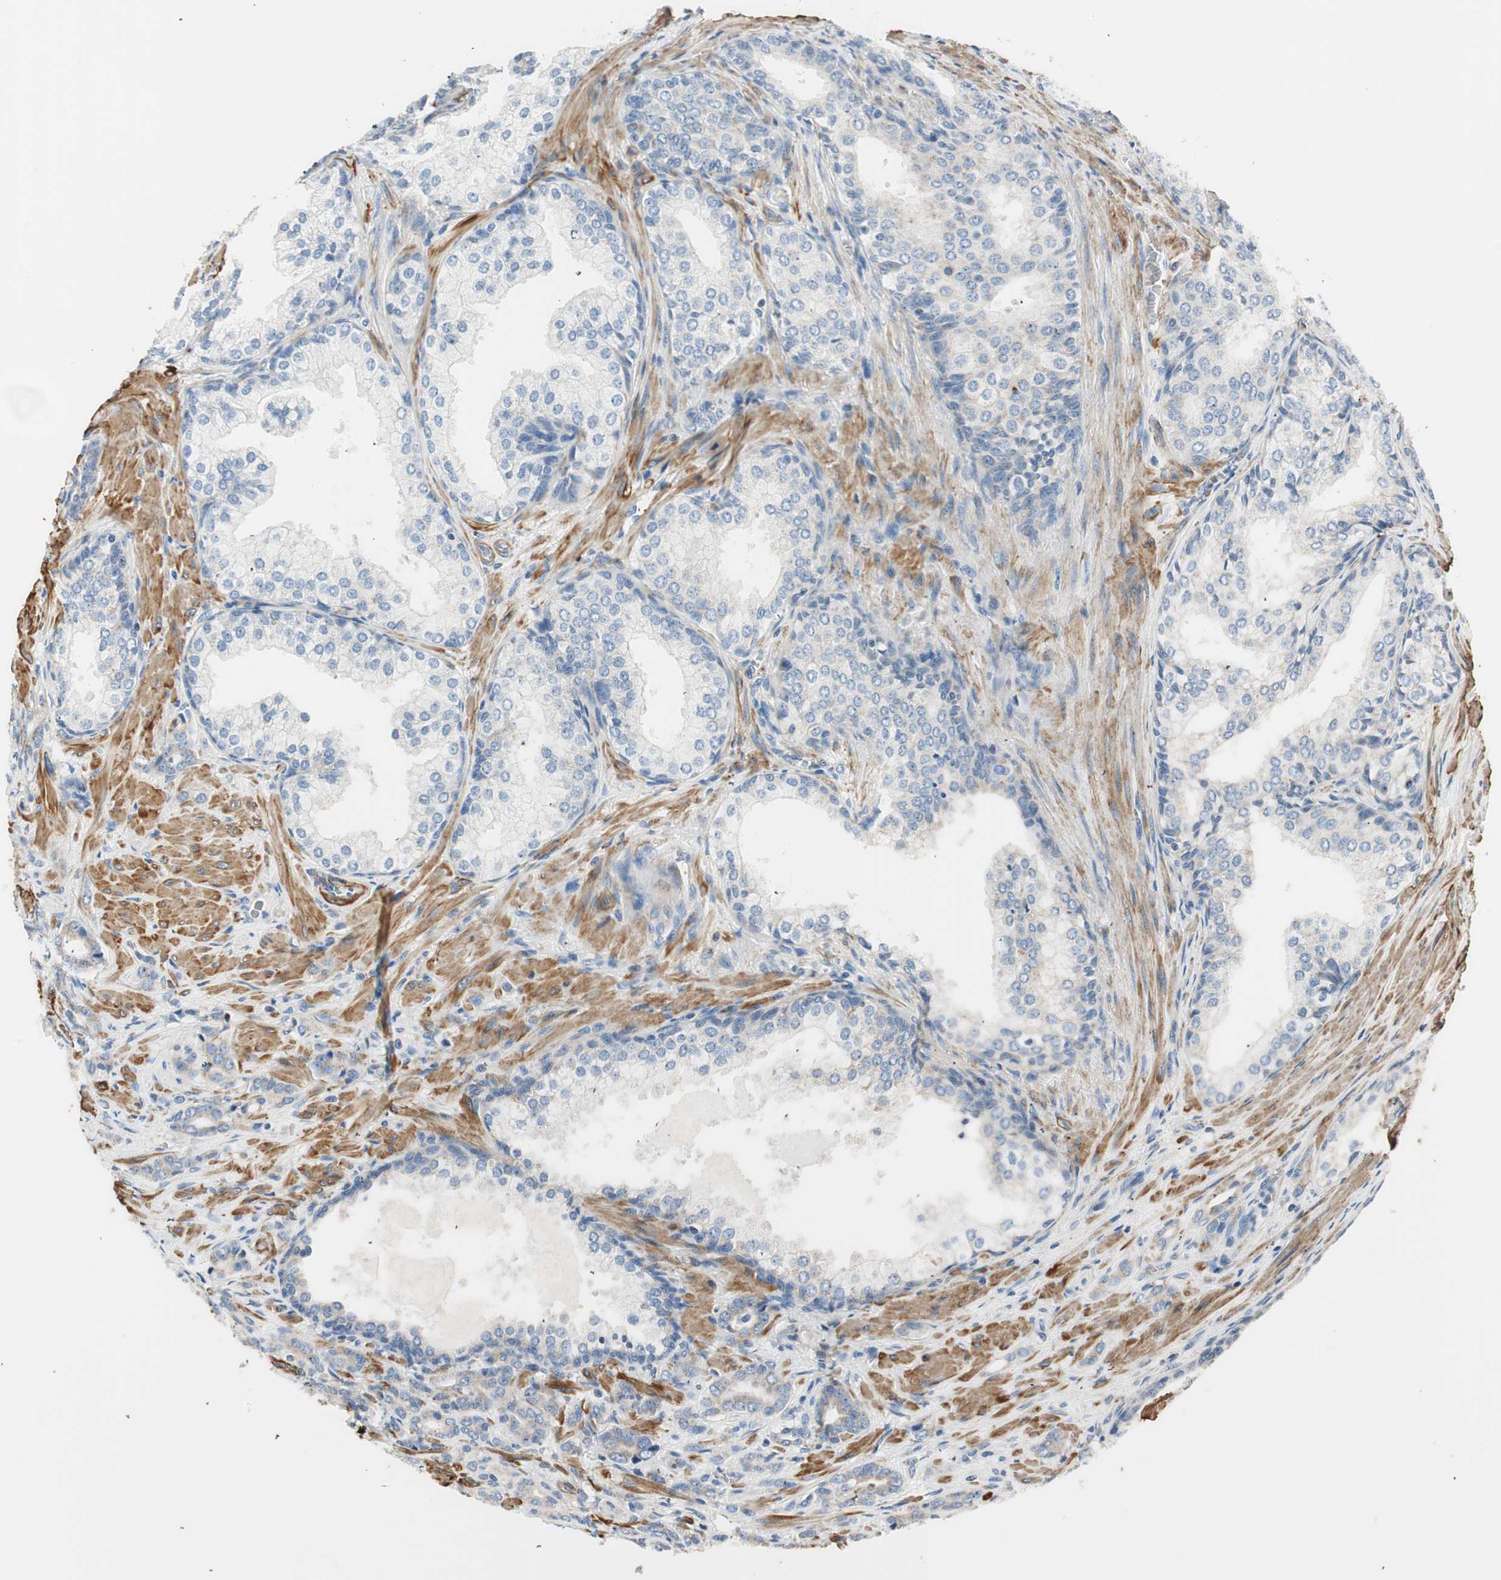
{"staining": {"intensity": "weak", "quantity": "<25%", "location": "cytoplasmic/membranous"}, "tissue": "prostate cancer", "cell_type": "Tumor cells", "image_type": "cancer", "snomed": [{"axis": "morphology", "description": "Adenocarcinoma, High grade"}, {"axis": "topography", "description": "Prostate"}], "caption": "High power microscopy micrograph of an immunohistochemistry (IHC) photomicrograph of prostate high-grade adenocarcinoma, revealing no significant expression in tumor cells.", "gene": "RORB", "patient": {"sex": "male", "age": 64}}